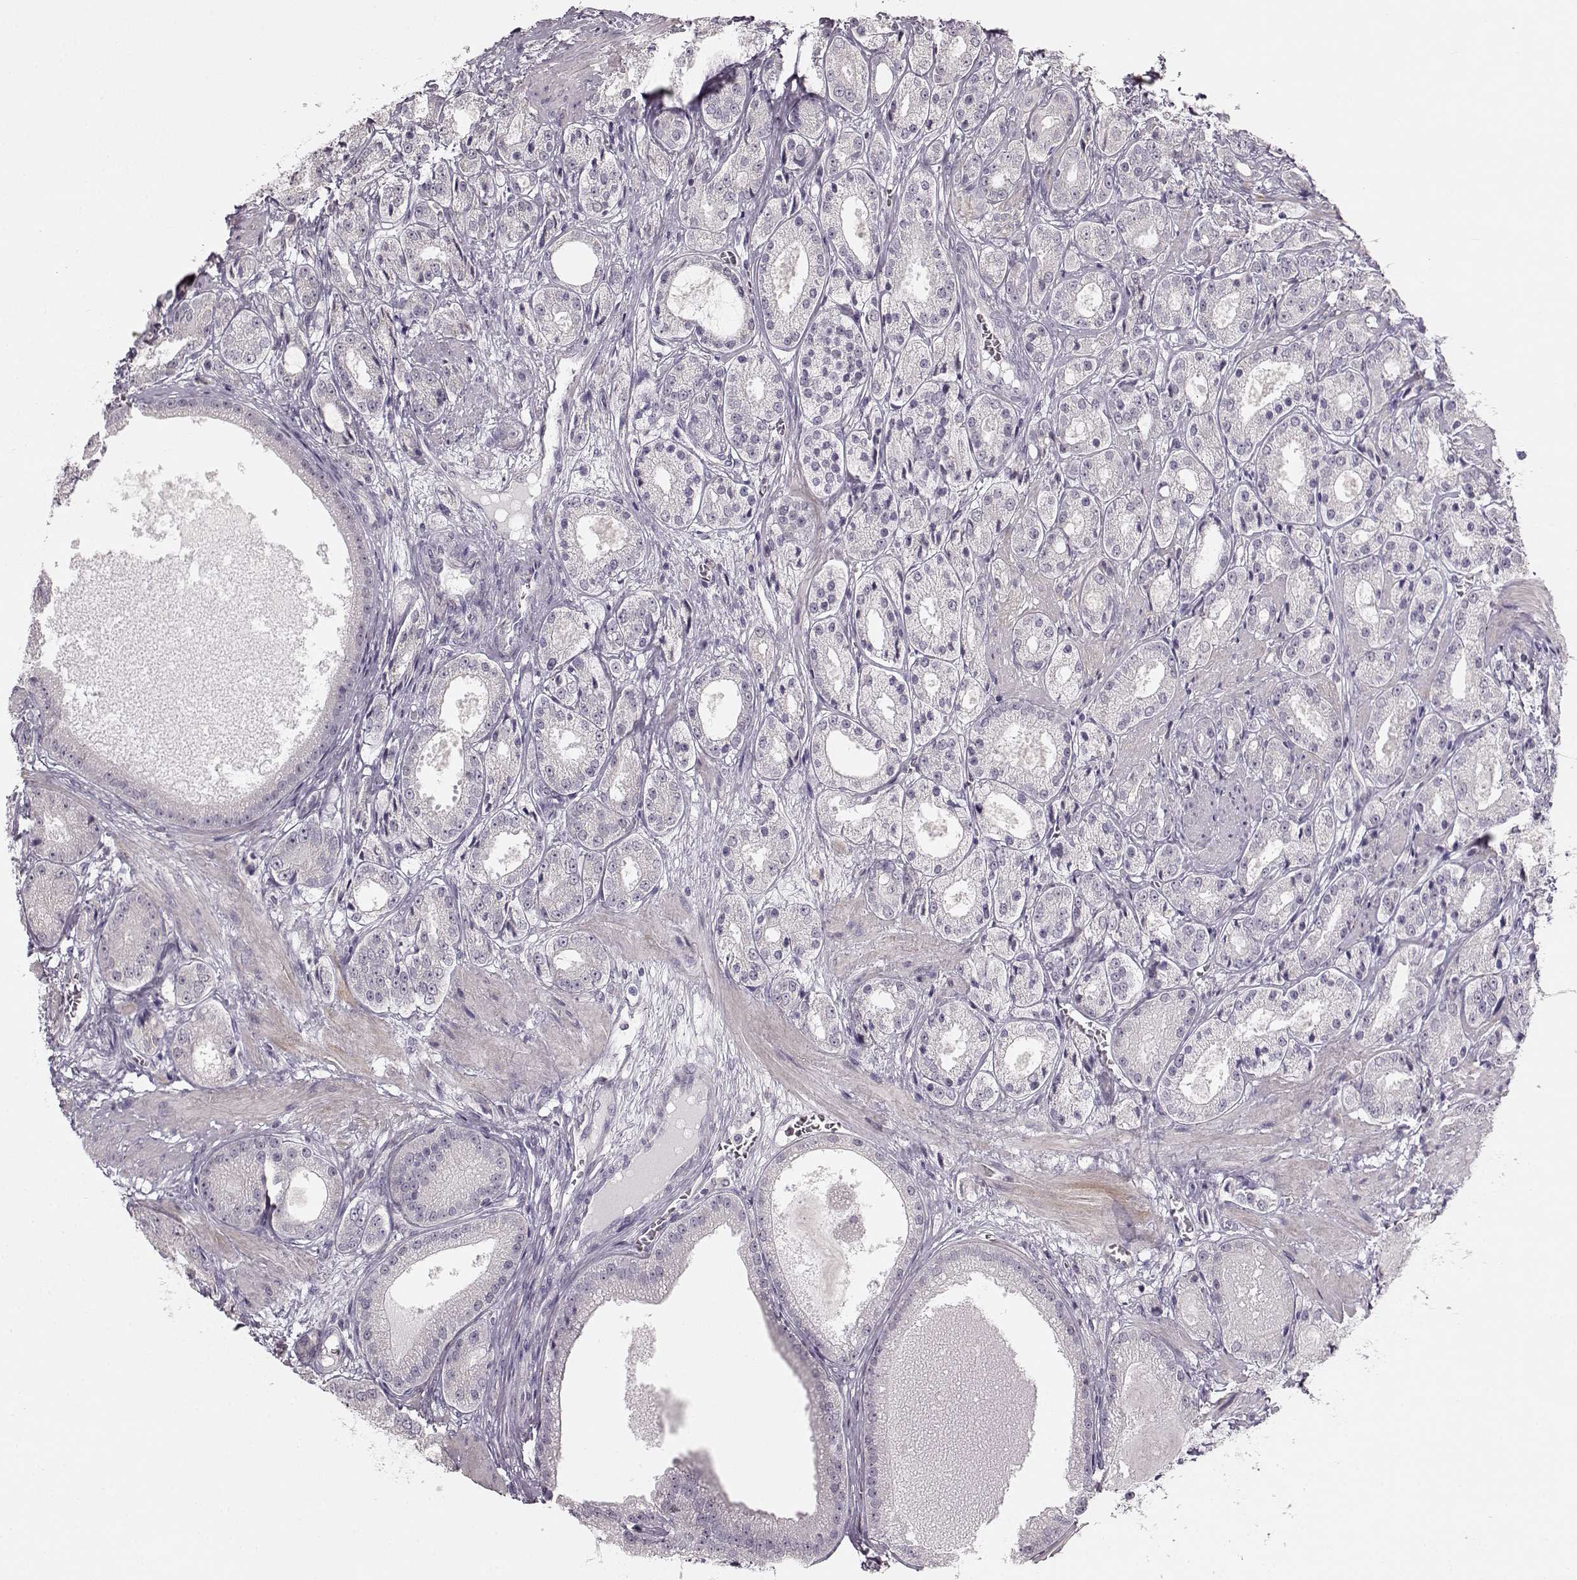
{"staining": {"intensity": "negative", "quantity": "none", "location": "none"}, "tissue": "prostate cancer", "cell_type": "Tumor cells", "image_type": "cancer", "snomed": [{"axis": "morphology", "description": "Adenocarcinoma, High grade"}, {"axis": "topography", "description": "Prostate"}], "caption": "A high-resolution micrograph shows immunohistochemistry (IHC) staining of high-grade adenocarcinoma (prostate), which exhibits no significant staining in tumor cells.", "gene": "MAP6D1", "patient": {"sex": "male", "age": 66}}